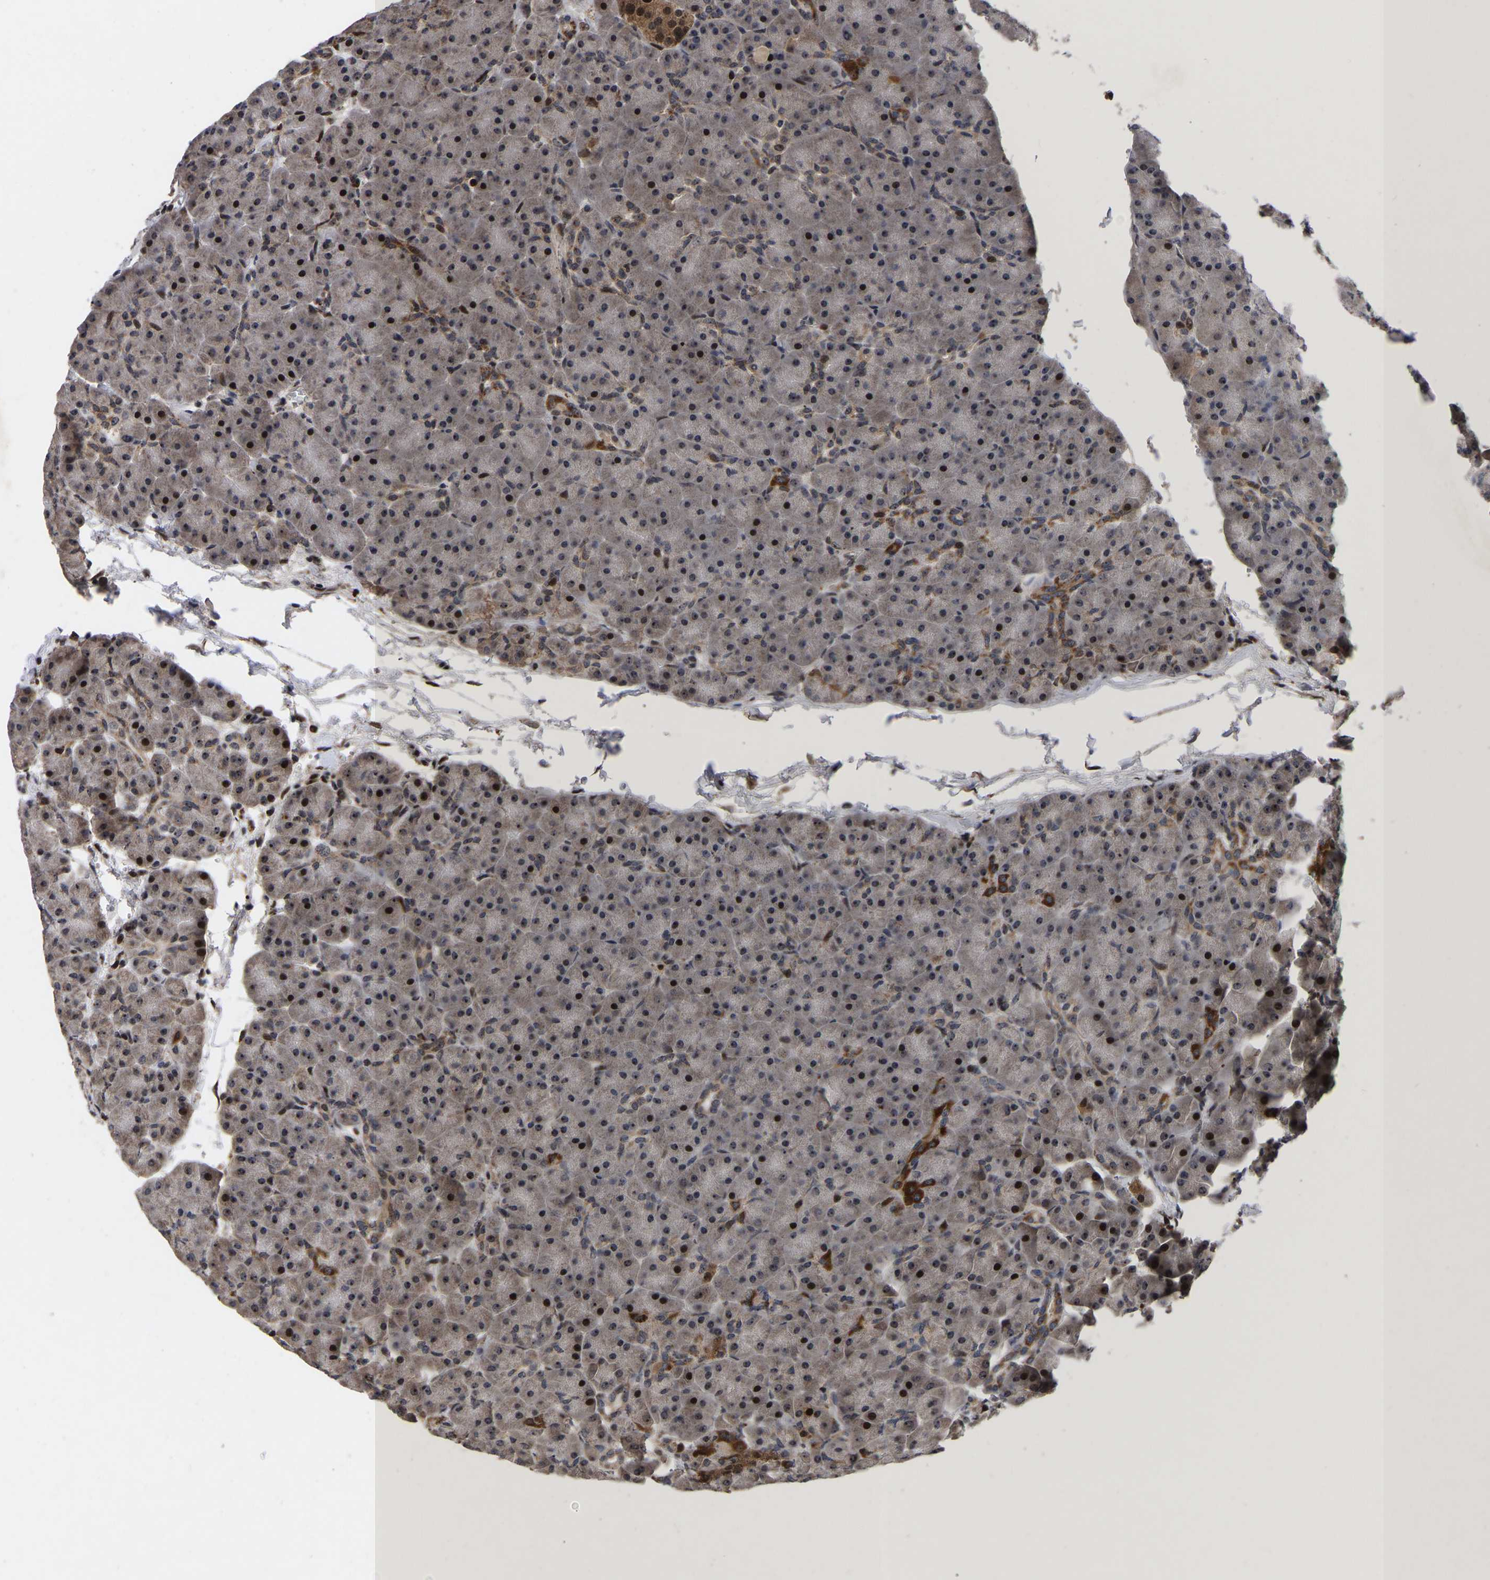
{"staining": {"intensity": "strong", "quantity": "25%-75%", "location": "cytoplasmic/membranous,nuclear"}, "tissue": "pancreas", "cell_type": "Exocrine glandular cells", "image_type": "normal", "snomed": [{"axis": "morphology", "description": "Normal tissue, NOS"}, {"axis": "topography", "description": "Pancreas"}], "caption": "This is an image of immunohistochemistry staining of benign pancreas, which shows strong staining in the cytoplasmic/membranous,nuclear of exocrine glandular cells.", "gene": "JUNB", "patient": {"sex": "male", "age": 66}}